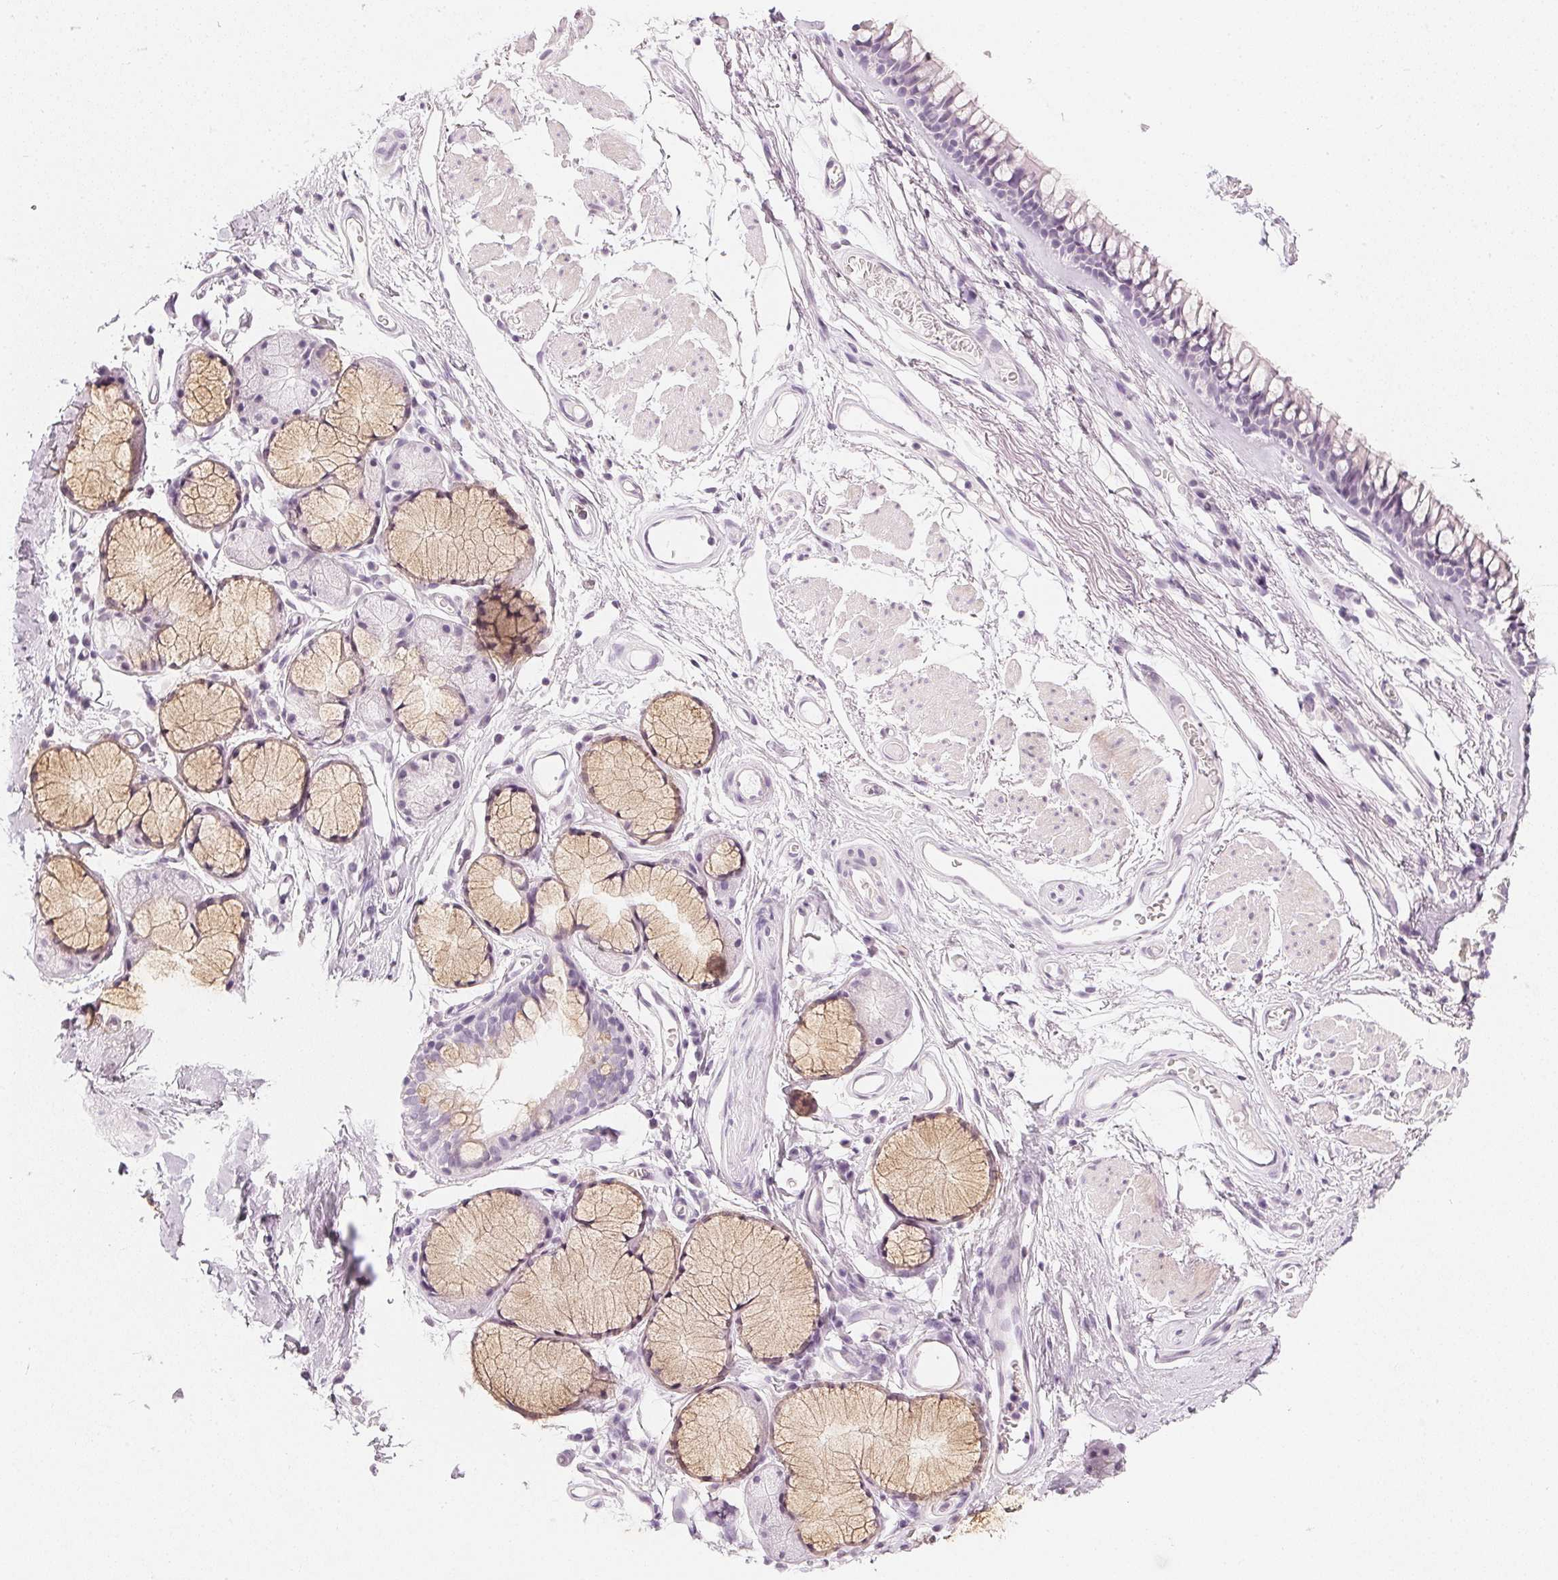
{"staining": {"intensity": "negative", "quantity": "none", "location": "none"}, "tissue": "adipose tissue", "cell_type": "Adipocytes", "image_type": "normal", "snomed": [{"axis": "morphology", "description": "Normal tissue, NOS"}, {"axis": "topography", "description": "Cartilage tissue"}, {"axis": "topography", "description": "Bronchus"}], "caption": "Adipose tissue stained for a protein using IHC shows no positivity adipocytes.", "gene": "CHST4", "patient": {"sex": "female", "age": 79}}